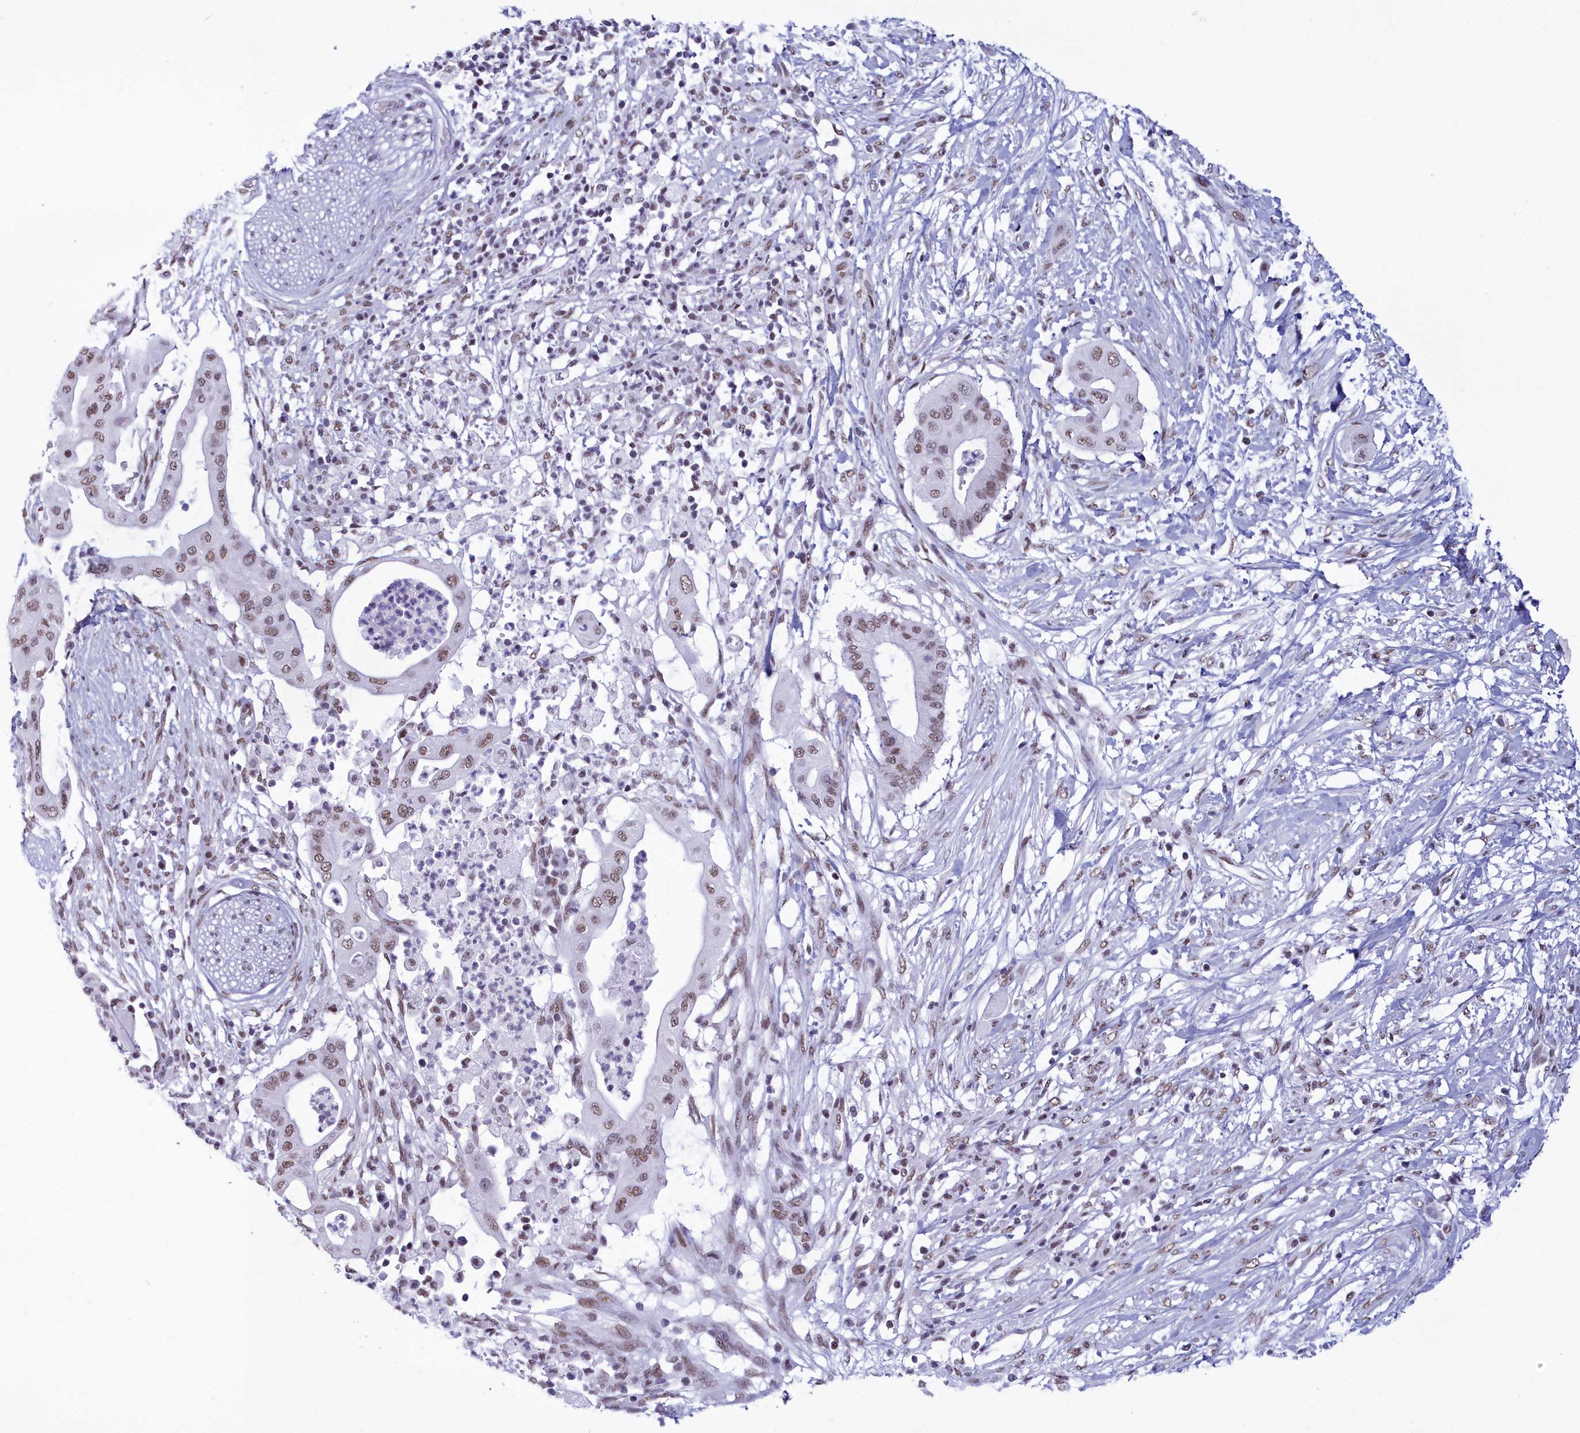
{"staining": {"intensity": "moderate", "quantity": ">75%", "location": "nuclear"}, "tissue": "pancreatic cancer", "cell_type": "Tumor cells", "image_type": "cancer", "snomed": [{"axis": "morphology", "description": "Adenocarcinoma, NOS"}, {"axis": "topography", "description": "Pancreas"}], "caption": "This is an image of immunohistochemistry (IHC) staining of pancreatic cancer, which shows moderate expression in the nuclear of tumor cells.", "gene": "CDC26", "patient": {"sex": "male", "age": 68}}